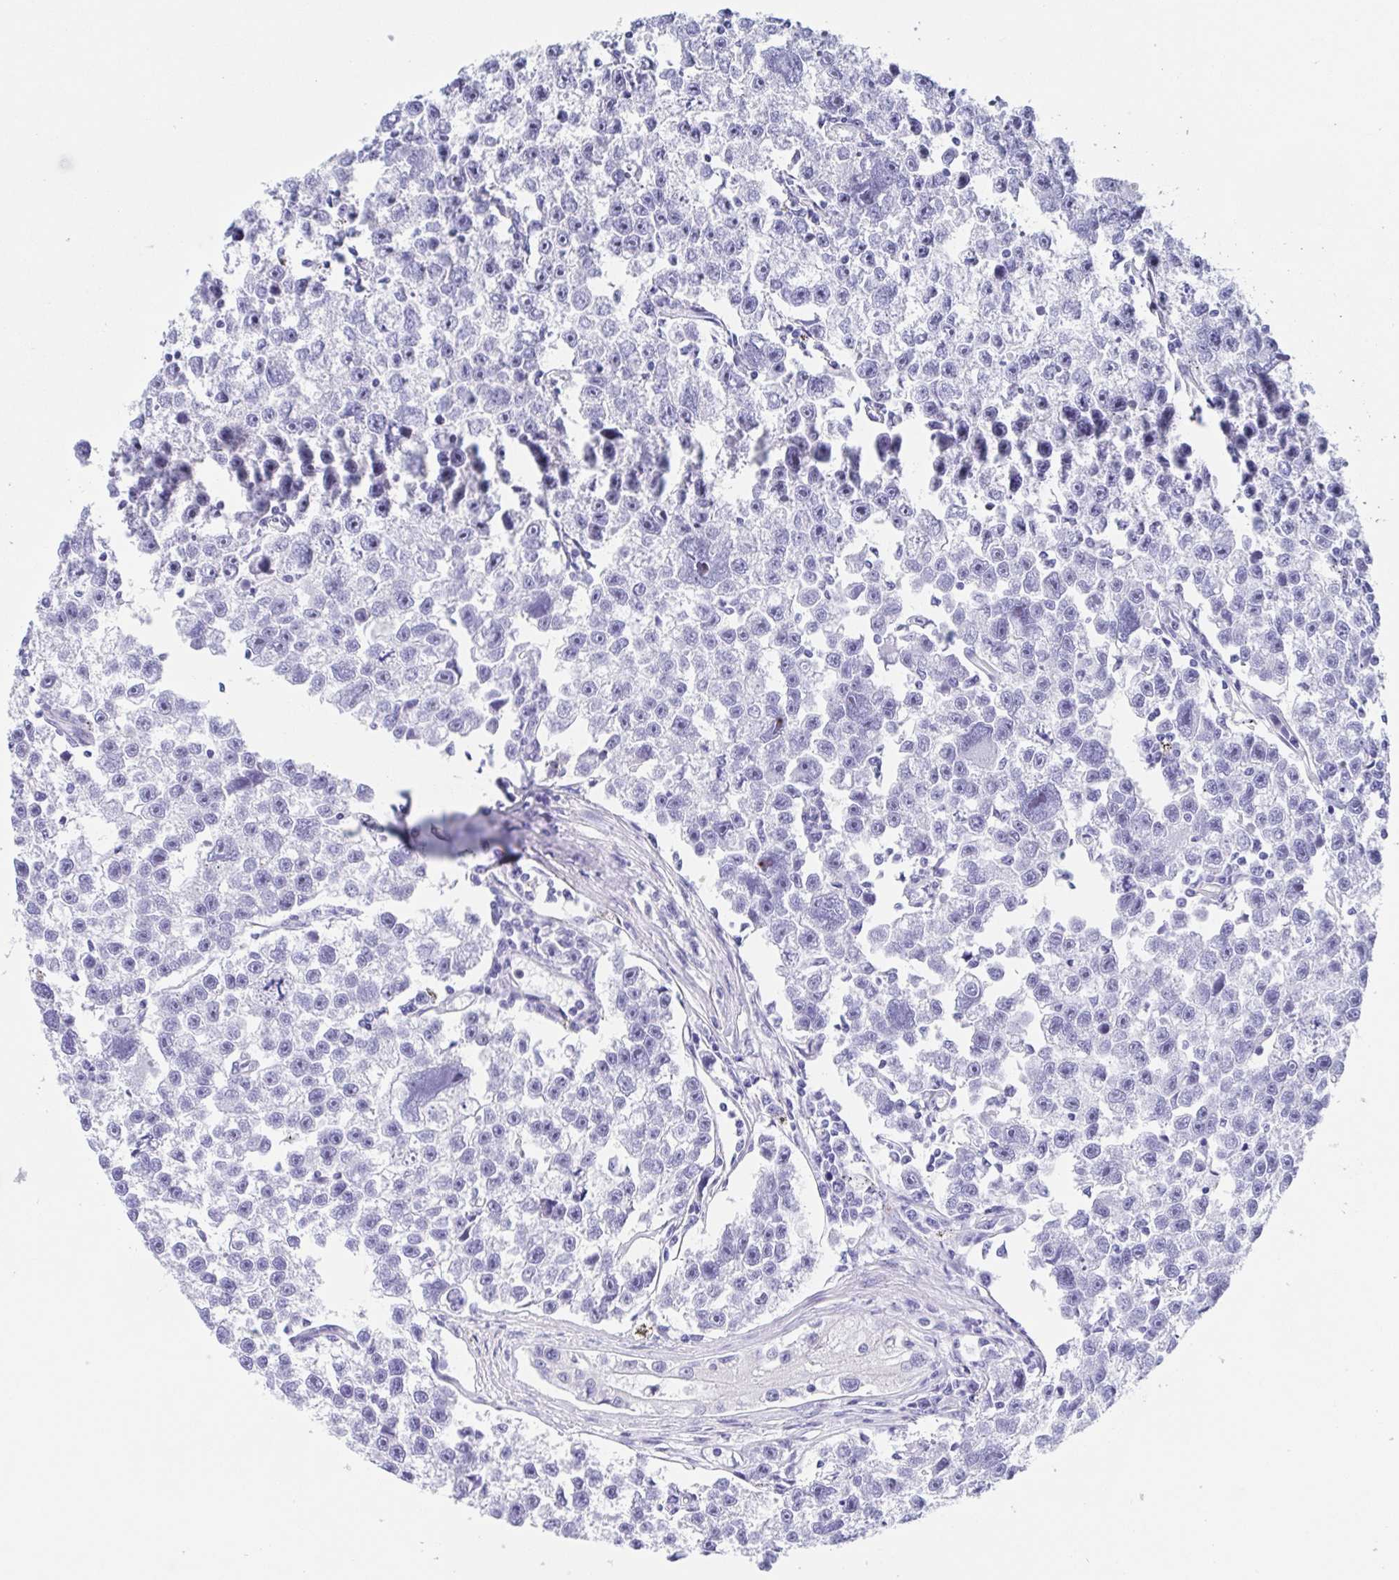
{"staining": {"intensity": "negative", "quantity": "none", "location": "none"}, "tissue": "testis cancer", "cell_type": "Tumor cells", "image_type": "cancer", "snomed": [{"axis": "morphology", "description": "Seminoma, NOS"}, {"axis": "topography", "description": "Testis"}], "caption": "A high-resolution histopathology image shows immunohistochemistry (IHC) staining of testis cancer, which reveals no significant staining in tumor cells.", "gene": "MUCL3", "patient": {"sex": "male", "age": 26}}